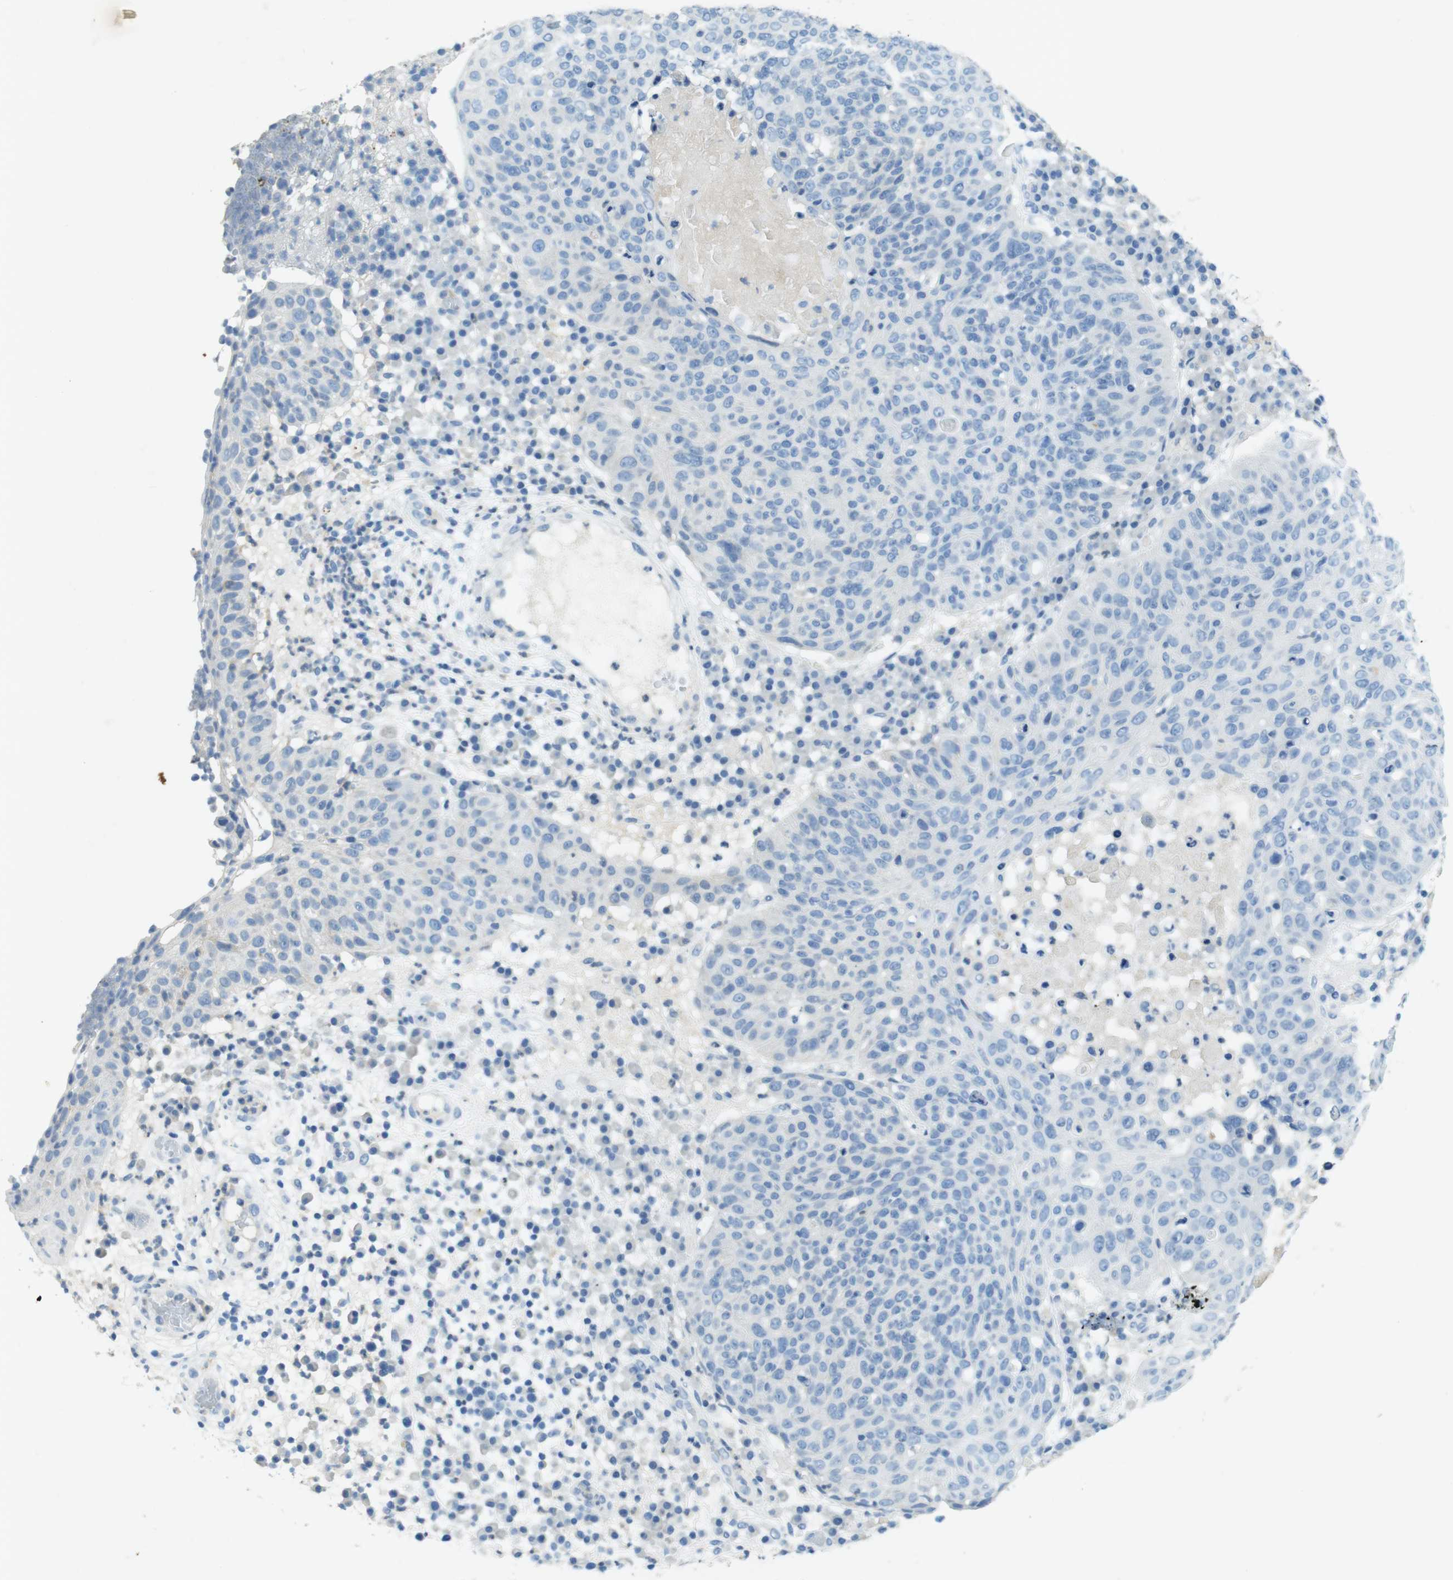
{"staining": {"intensity": "negative", "quantity": "none", "location": "none"}, "tissue": "skin cancer", "cell_type": "Tumor cells", "image_type": "cancer", "snomed": [{"axis": "morphology", "description": "Squamous cell carcinoma in situ, NOS"}, {"axis": "morphology", "description": "Squamous cell carcinoma, NOS"}, {"axis": "topography", "description": "Skin"}], "caption": "Immunohistochemistry (IHC) histopathology image of neoplastic tissue: skin squamous cell carcinoma in situ stained with DAB exhibits no significant protein staining in tumor cells.", "gene": "CD320", "patient": {"sex": "male", "age": 93}}